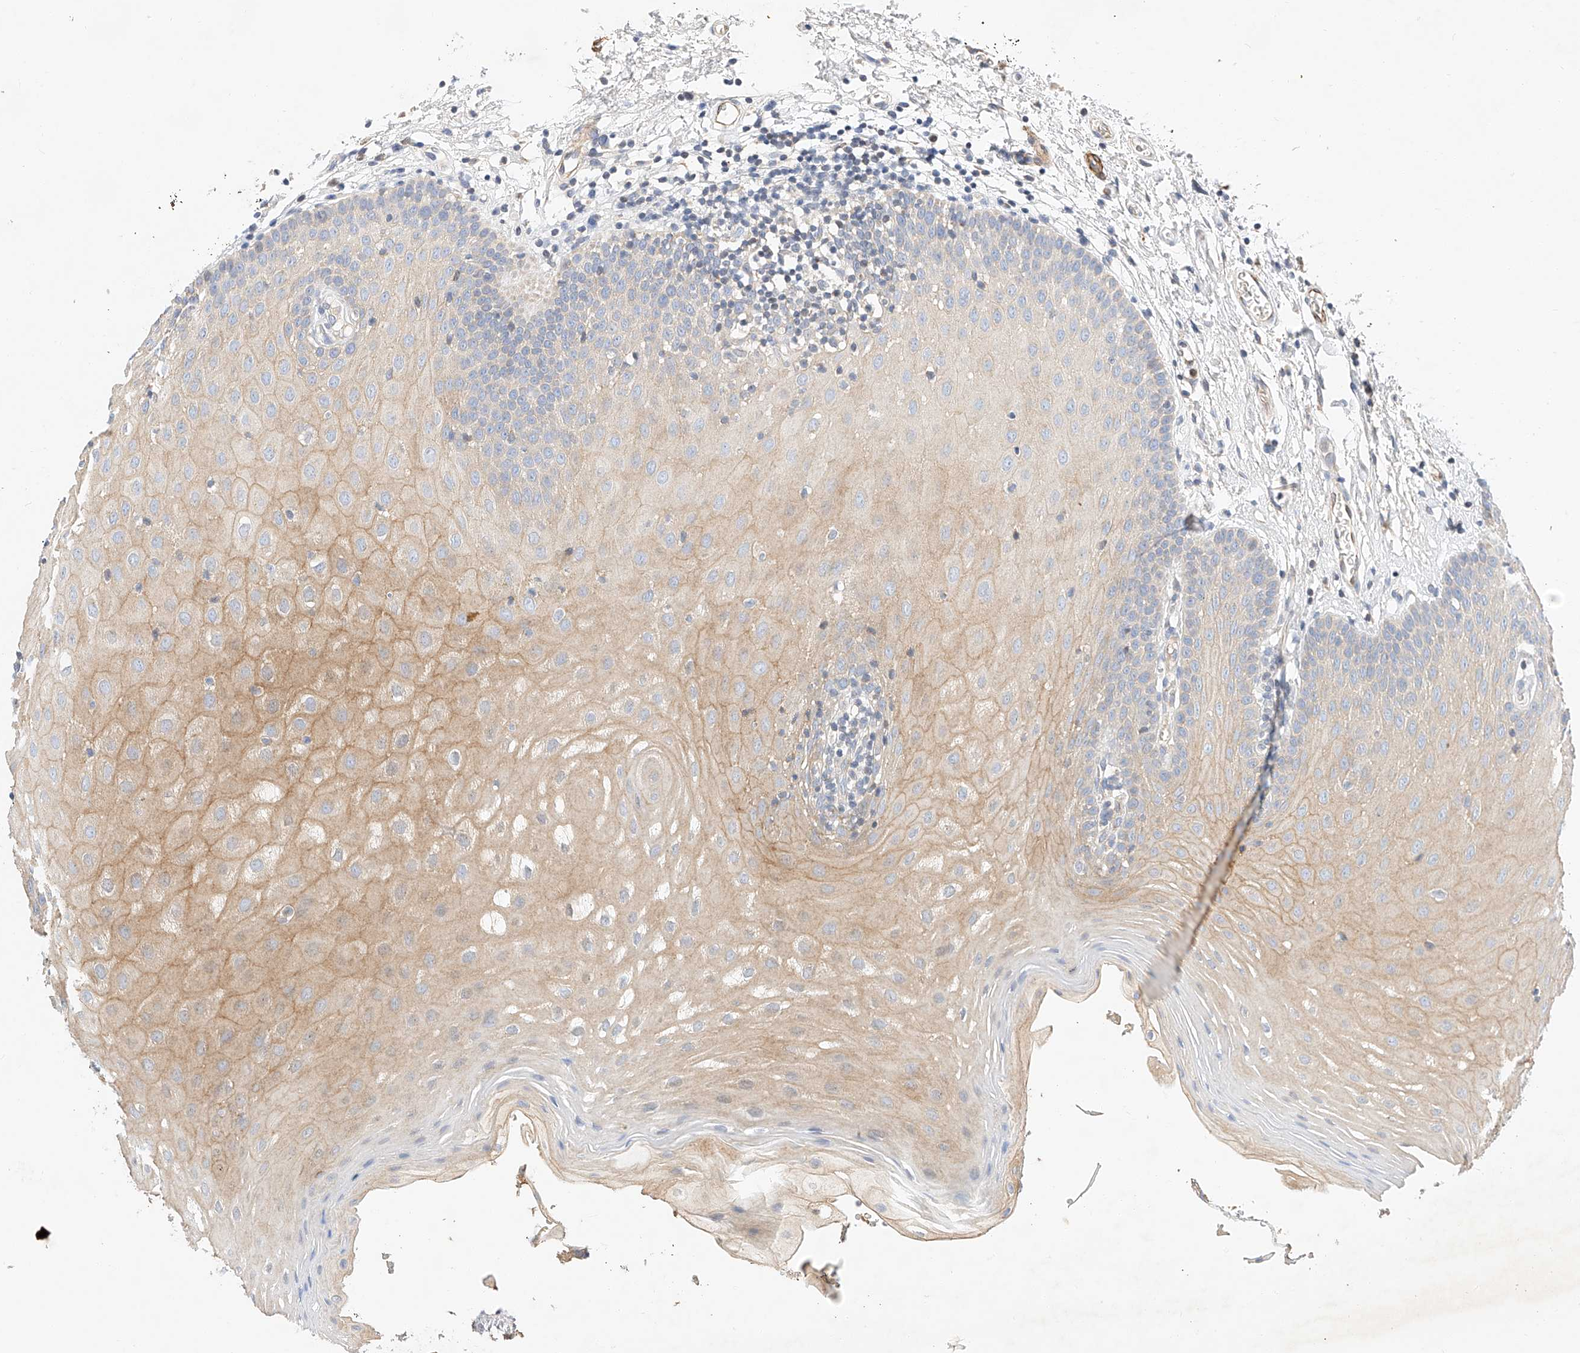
{"staining": {"intensity": "weak", "quantity": "25%-75%", "location": "cytoplasmic/membranous"}, "tissue": "oral mucosa", "cell_type": "Squamous epithelial cells", "image_type": "normal", "snomed": [{"axis": "morphology", "description": "Normal tissue, NOS"}, {"axis": "topography", "description": "Oral tissue"}], "caption": "Immunohistochemical staining of unremarkable oral mucosa demonstrates weak cytoplasmic/membranous protein staining in approximately 25%-75% of squamous epithelial cells.", "gene": "C6orf118", "patient": {"sex": "male", "age": 74}}